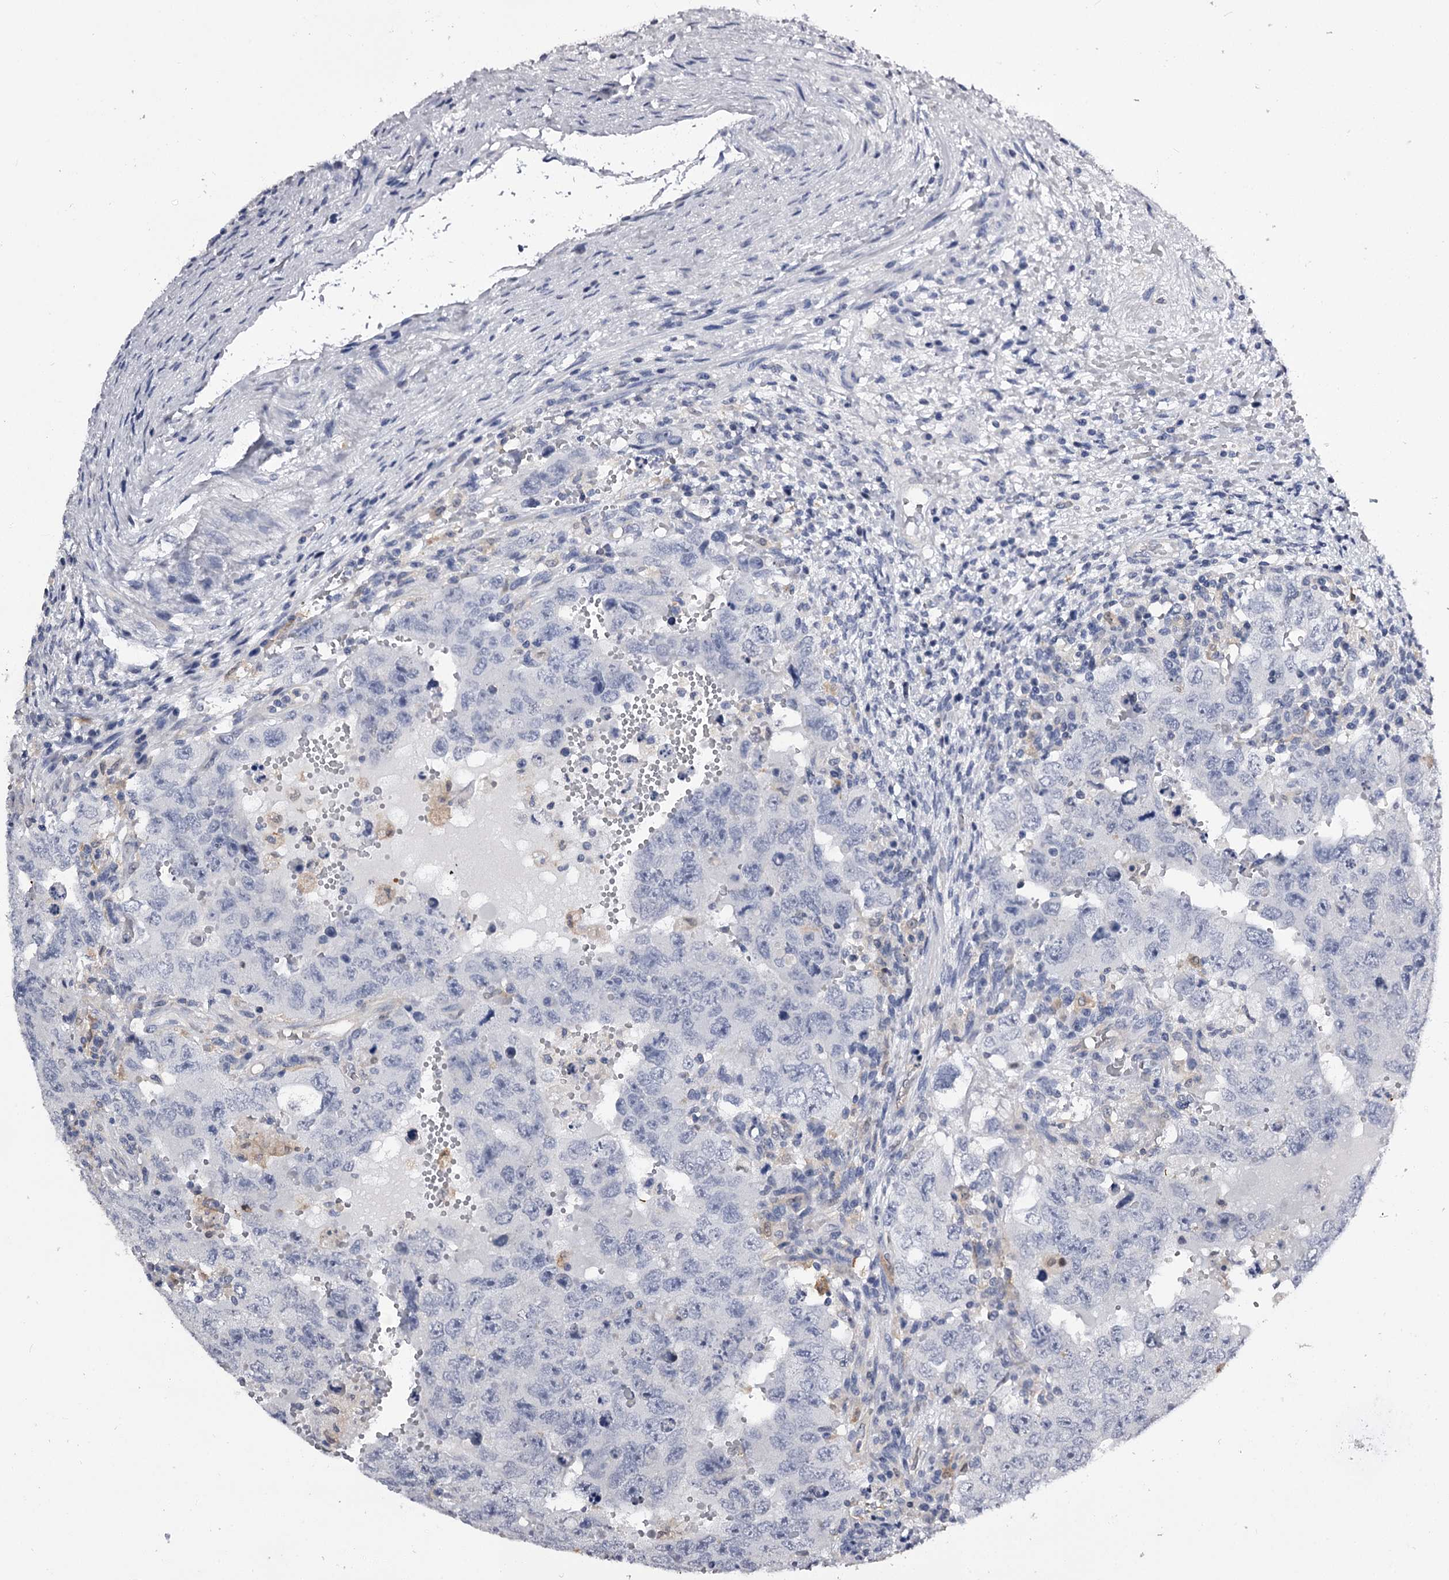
{"staining": {"intensity": "negative", "quantity": "none", "location": "none"}, "tissue": "testis cancer", "cell_type": "Tumor cells", "image_type": "cancer", "snomed": [{"axis": "morphology", "description": "Carcinoma, Embryonal, NOS"}, {"axis": "topography", "description": "Testis"}], "caption": "Tumor cells show no significant expression in embryonal carcinoma (testis).", "gene": "GSTO1", "patient": {"sex": "male", "age": 26}}